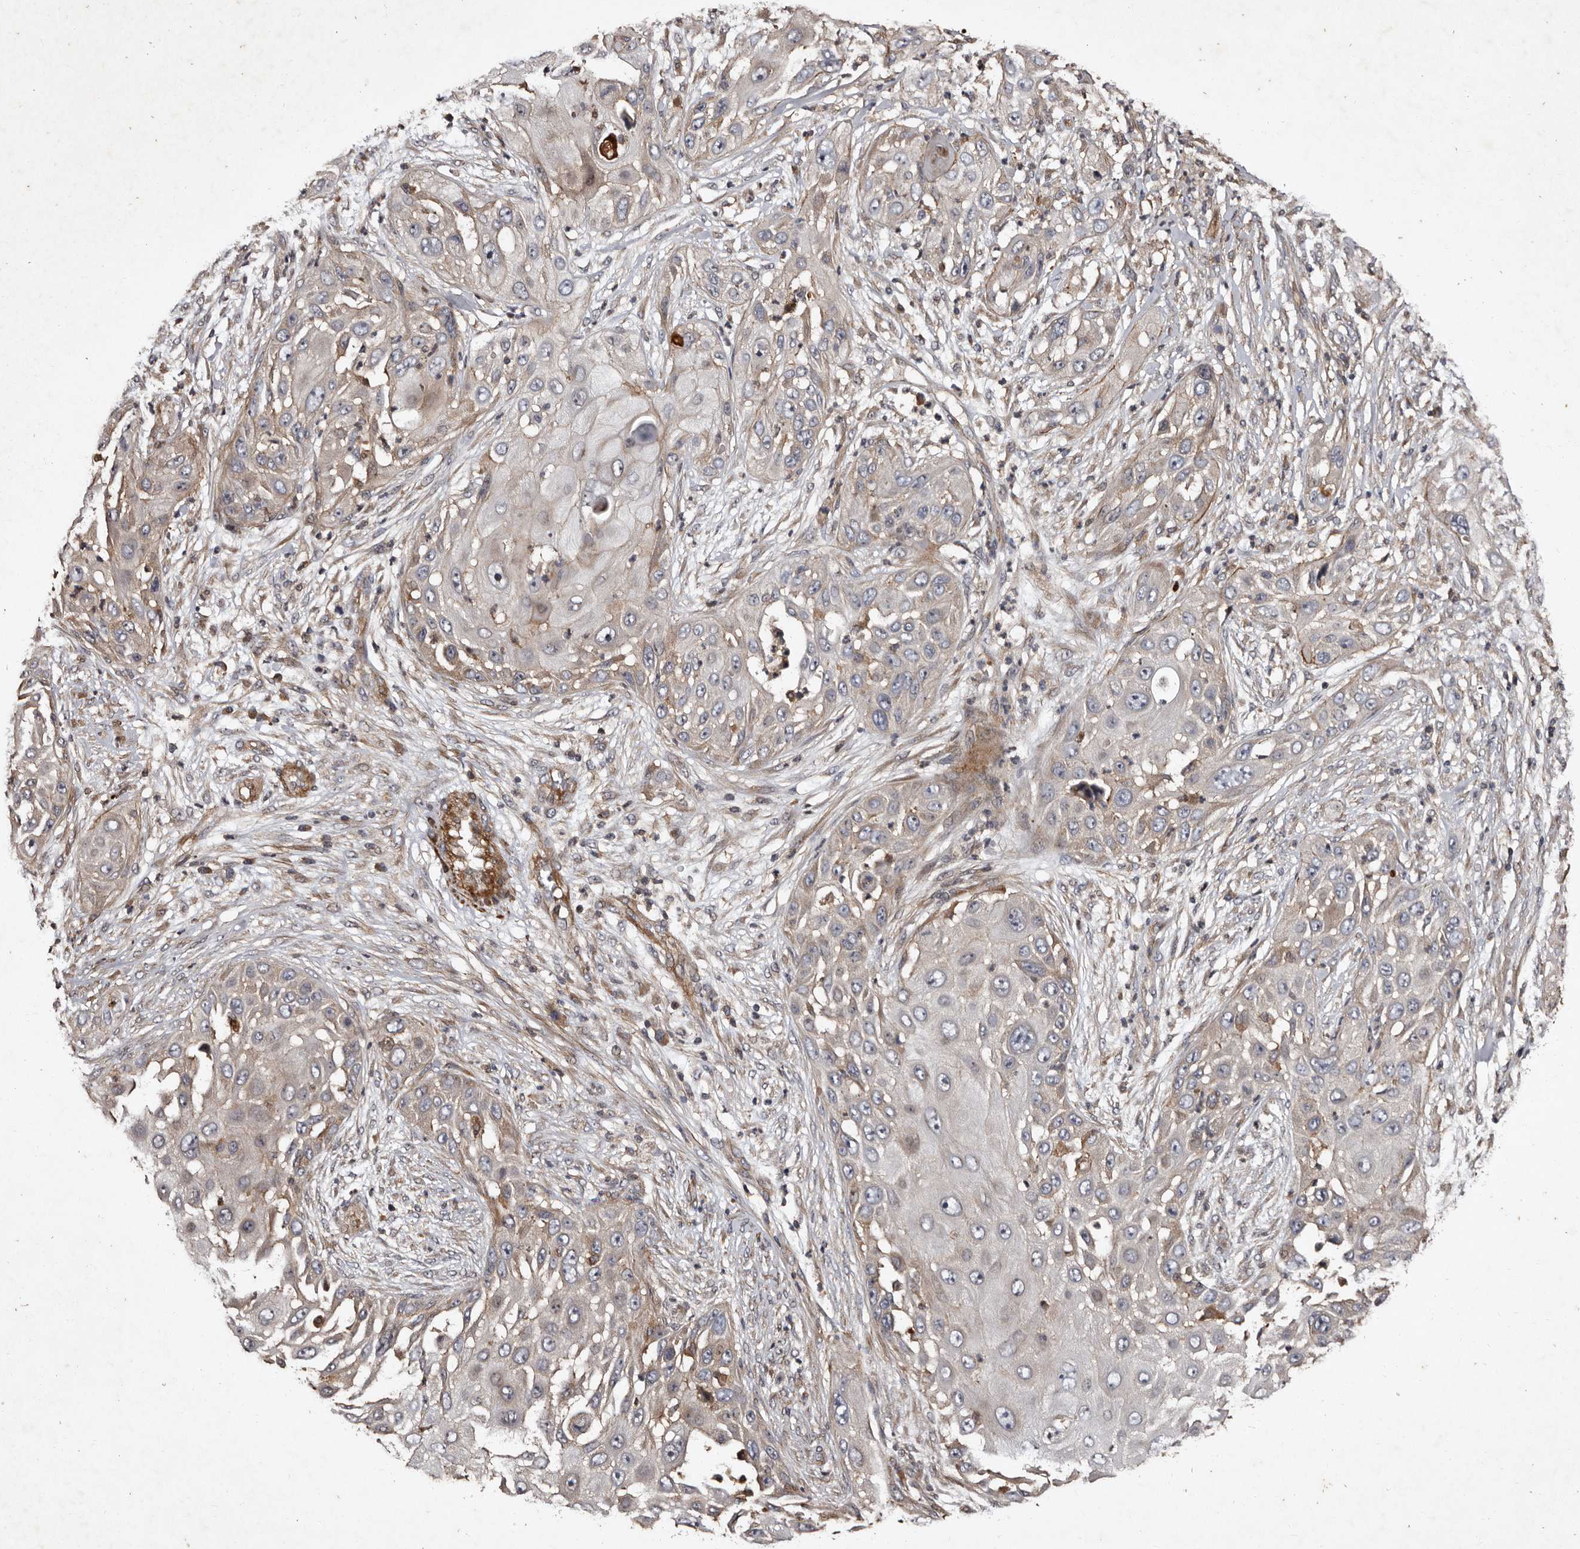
{"staining": {"intensity": "weak", "quantity": "<25%", "location": "cytoplasmic/membranous"}, "tissue": "skin cancer", "cell_type": "Tumor cells", "image_type": "cancer", "snomed": [{"axis": "morphology", "description": "Squamous cell carcinoma, NOS"}, {"axis": "topography", "description": "Skin"}], "caption": "Human skin cancer stained for a protein using immunohistochemistry (IHC) demonstrates no staining in tumor cells.", "gene": "PRKD3", "patient": {"sex": "female", "age": 44}}